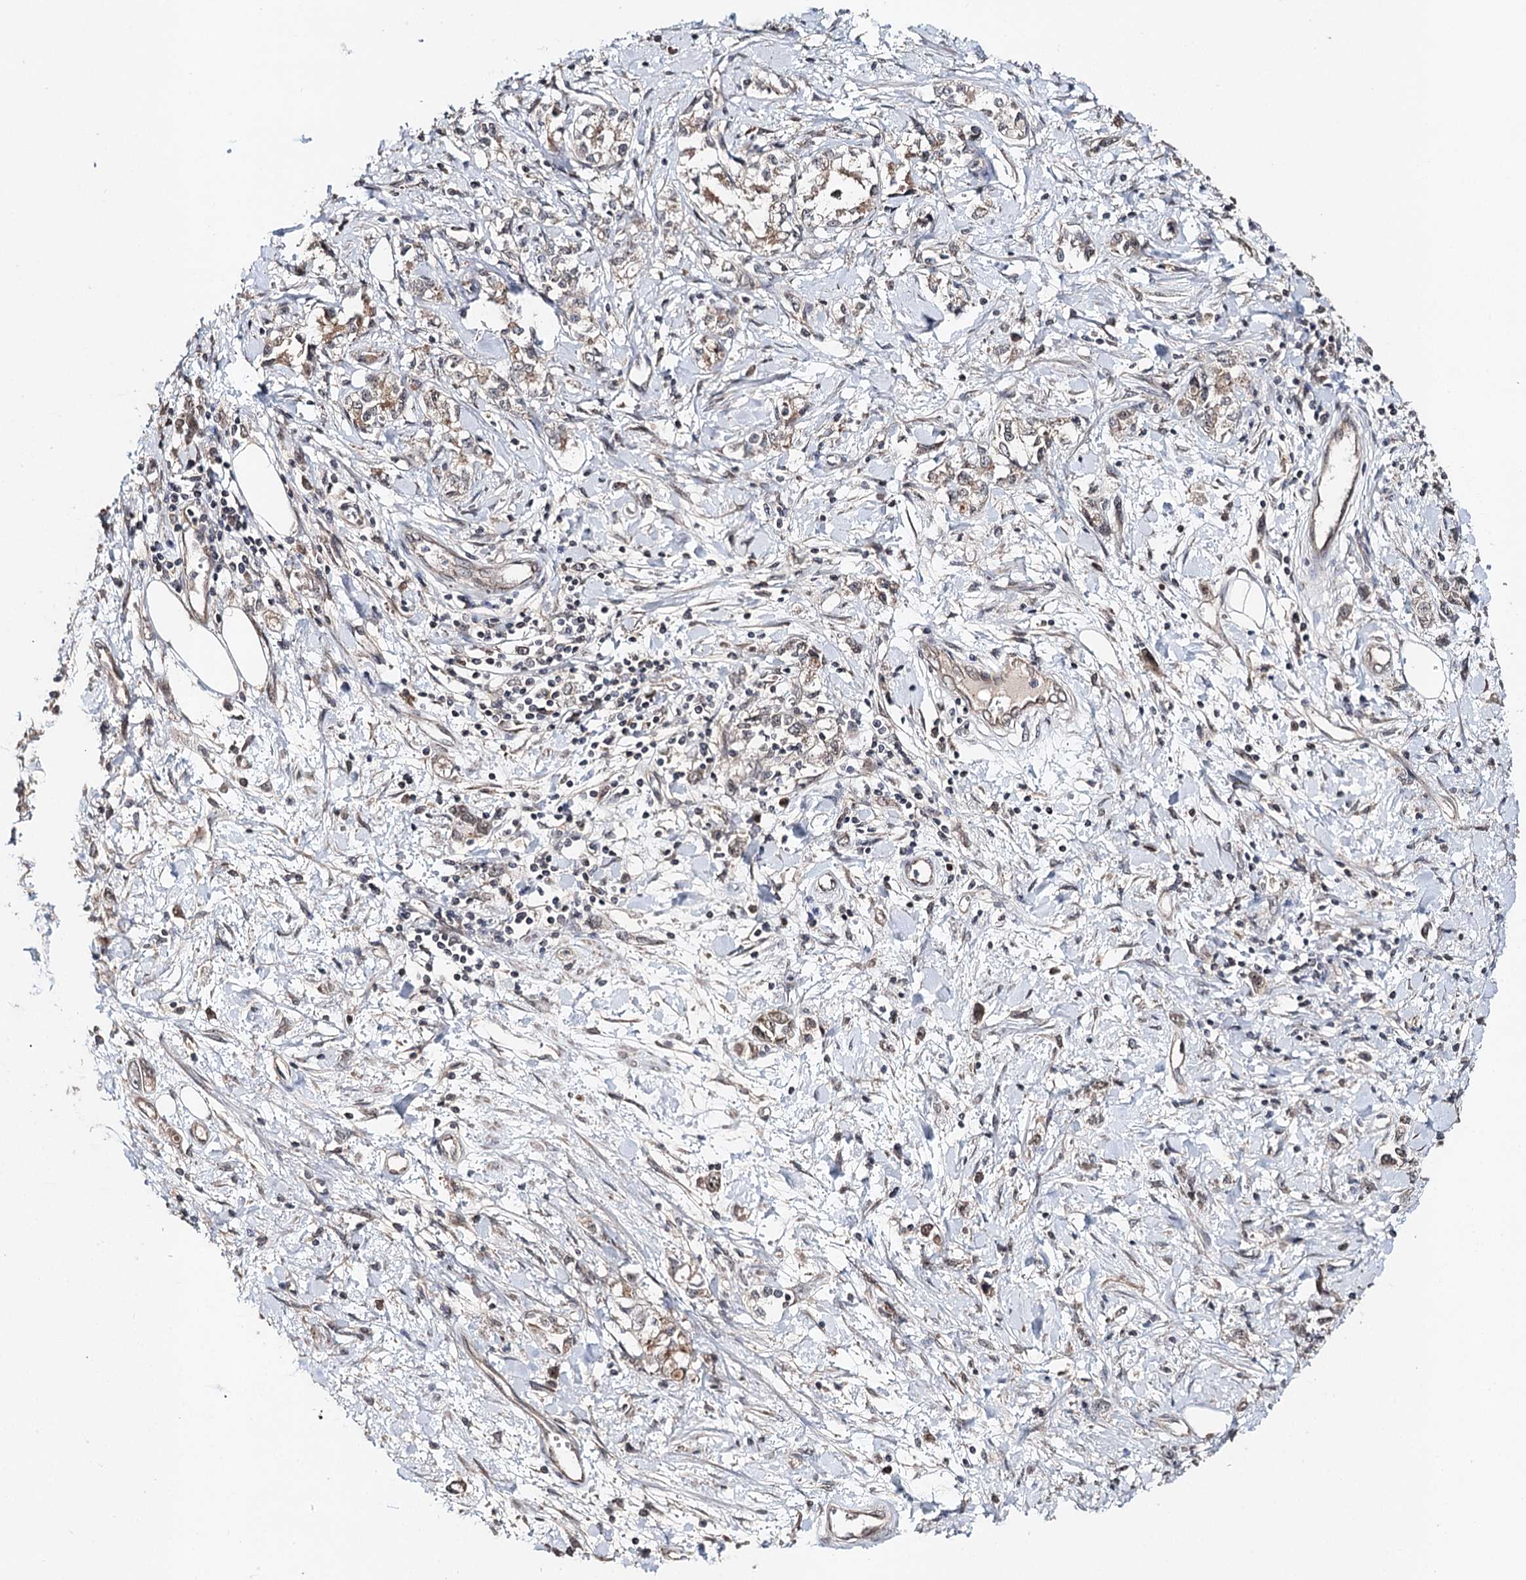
{"staining": {"intensity": "negative", "quantity": "none", "location": "none"}, "tissue": "stomach cancer", "cell_type": "Tumor cells", "image_type": "cancer", "snomed": [{"axis": "morphology", "description": "Adenocarcinoma, NOS"}, {"axis": "topography", "description": "Stomach"}], "caption": "There is no significant expression in tumor cells of stomach cancer (adenocarcinoma).", "gene": "NOPCHAP1", "patient": {"sex": "female", "age": 76}}